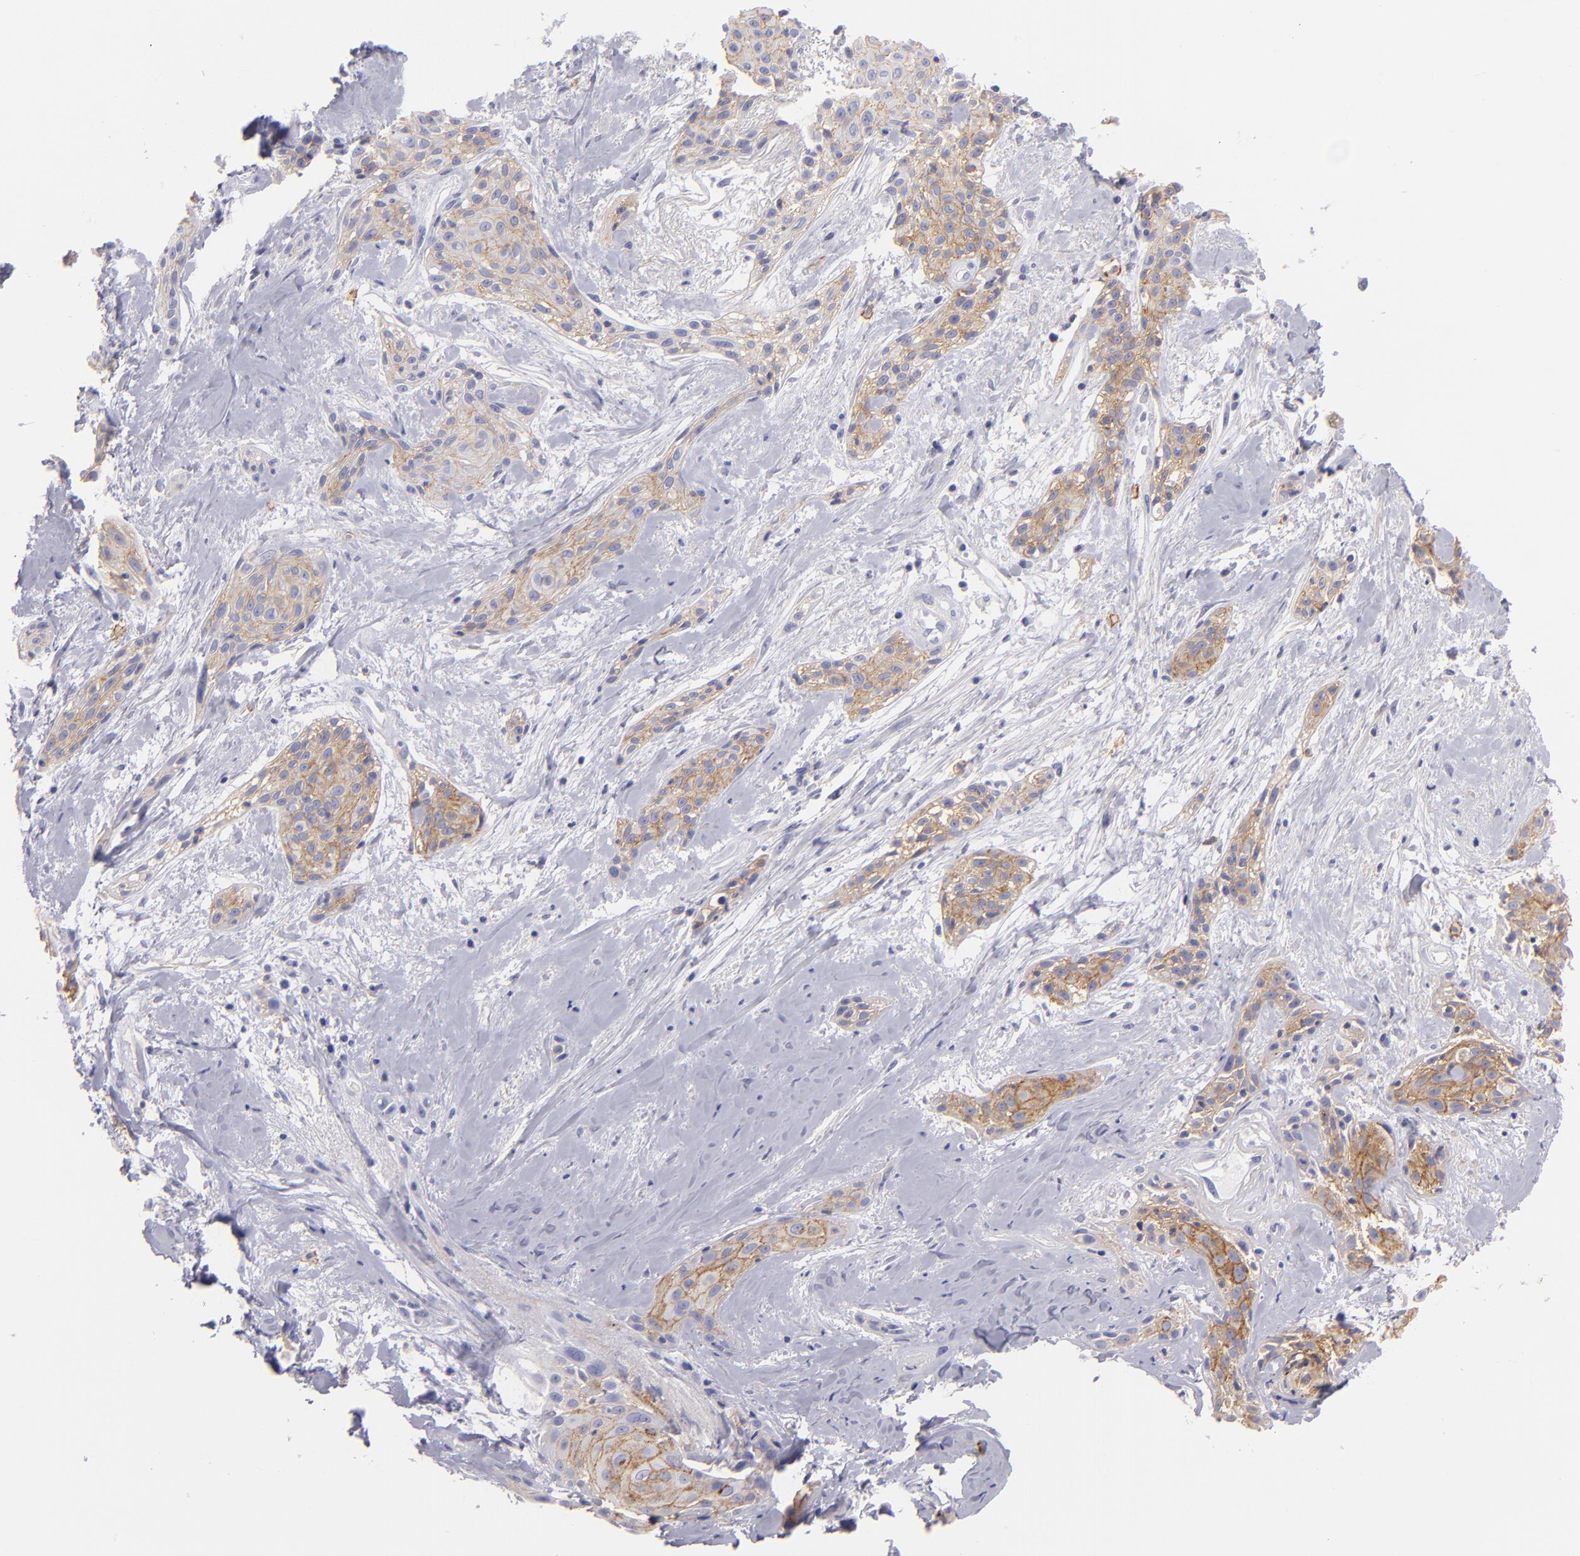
{"staining": {"intensity": "moderate", "quantity": "<25%", "location": "cytoplasmic/membranous"}, "tissue": "skin cancer", "cell_type": "Tumor cells", "image_type": "cancer", "snomed": [{"axis": "morphology", "description": "Squamous cell carcinoma, NOS"}, {"axis": "topography", "description": "Skin"}, {"axis": "topography", "description": "Anal"}], "caption": "Tumor cells display low levels of moderate cytoplasmic/membranous expression in approximately <25% of cells in human skin squamous cell carcinoma.", "gene": "CD82", "patient": {"sex": "male", "age": 64}}